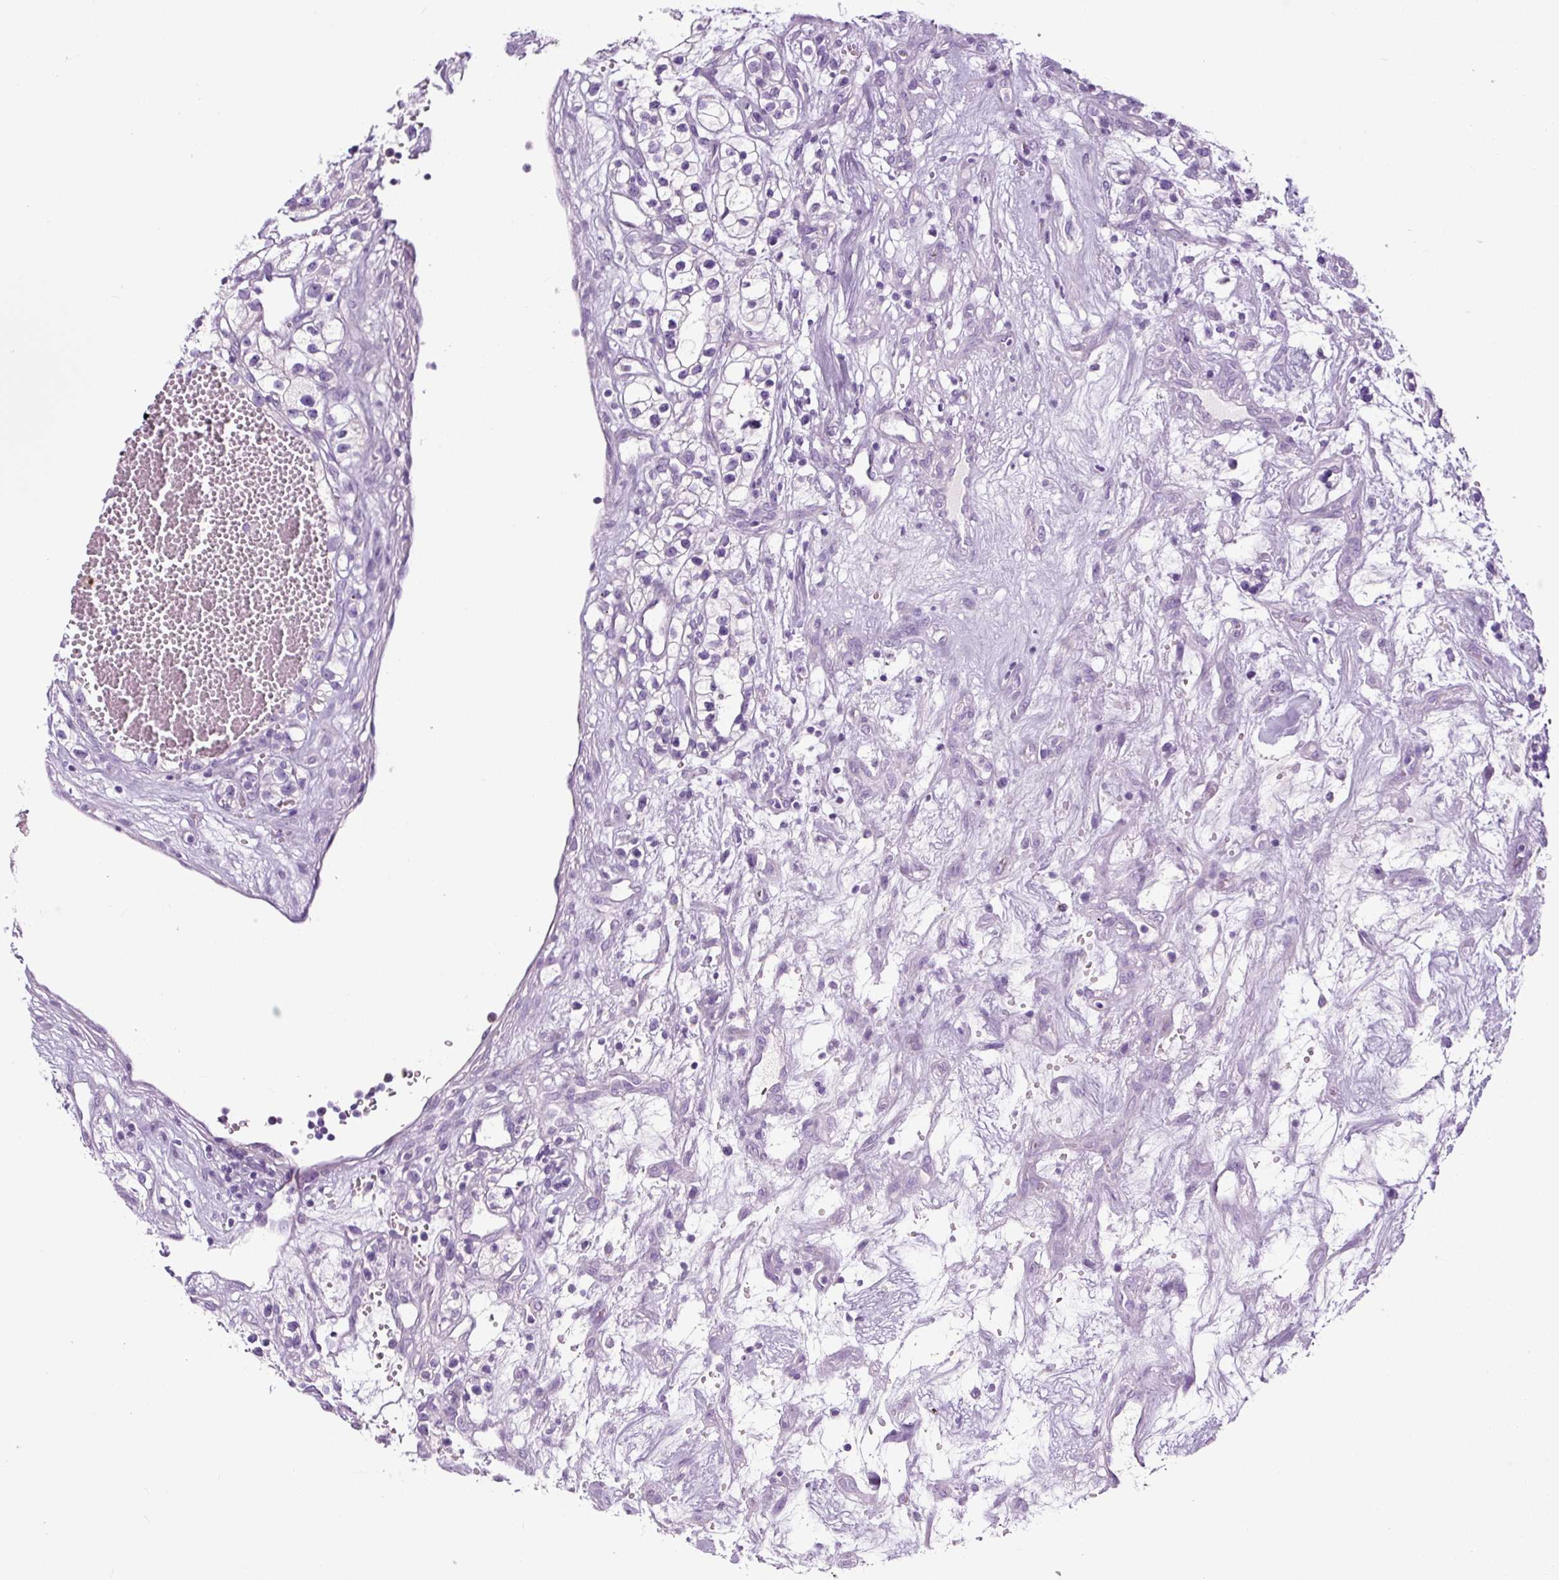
{"staining": {"intensity": "negative", "quantity": "none", "location": "none"}, "tissue": "renal cancer", "cell_type": "Tumor cells", "image_type": "cancer", "snomed": [{"axis": "morphology", "description": "Adenocarcinoma, NOS"}, {"axis": "topography", "description": "Kidney"}], "caption": "This is a image of immunohistochemistry (IHC) staining of renal cancer (adenocarcinoma), which shows no positivity in tumor cells.", "gene": "RNF212B", "patient": {"sex": "female", "age": 57}}